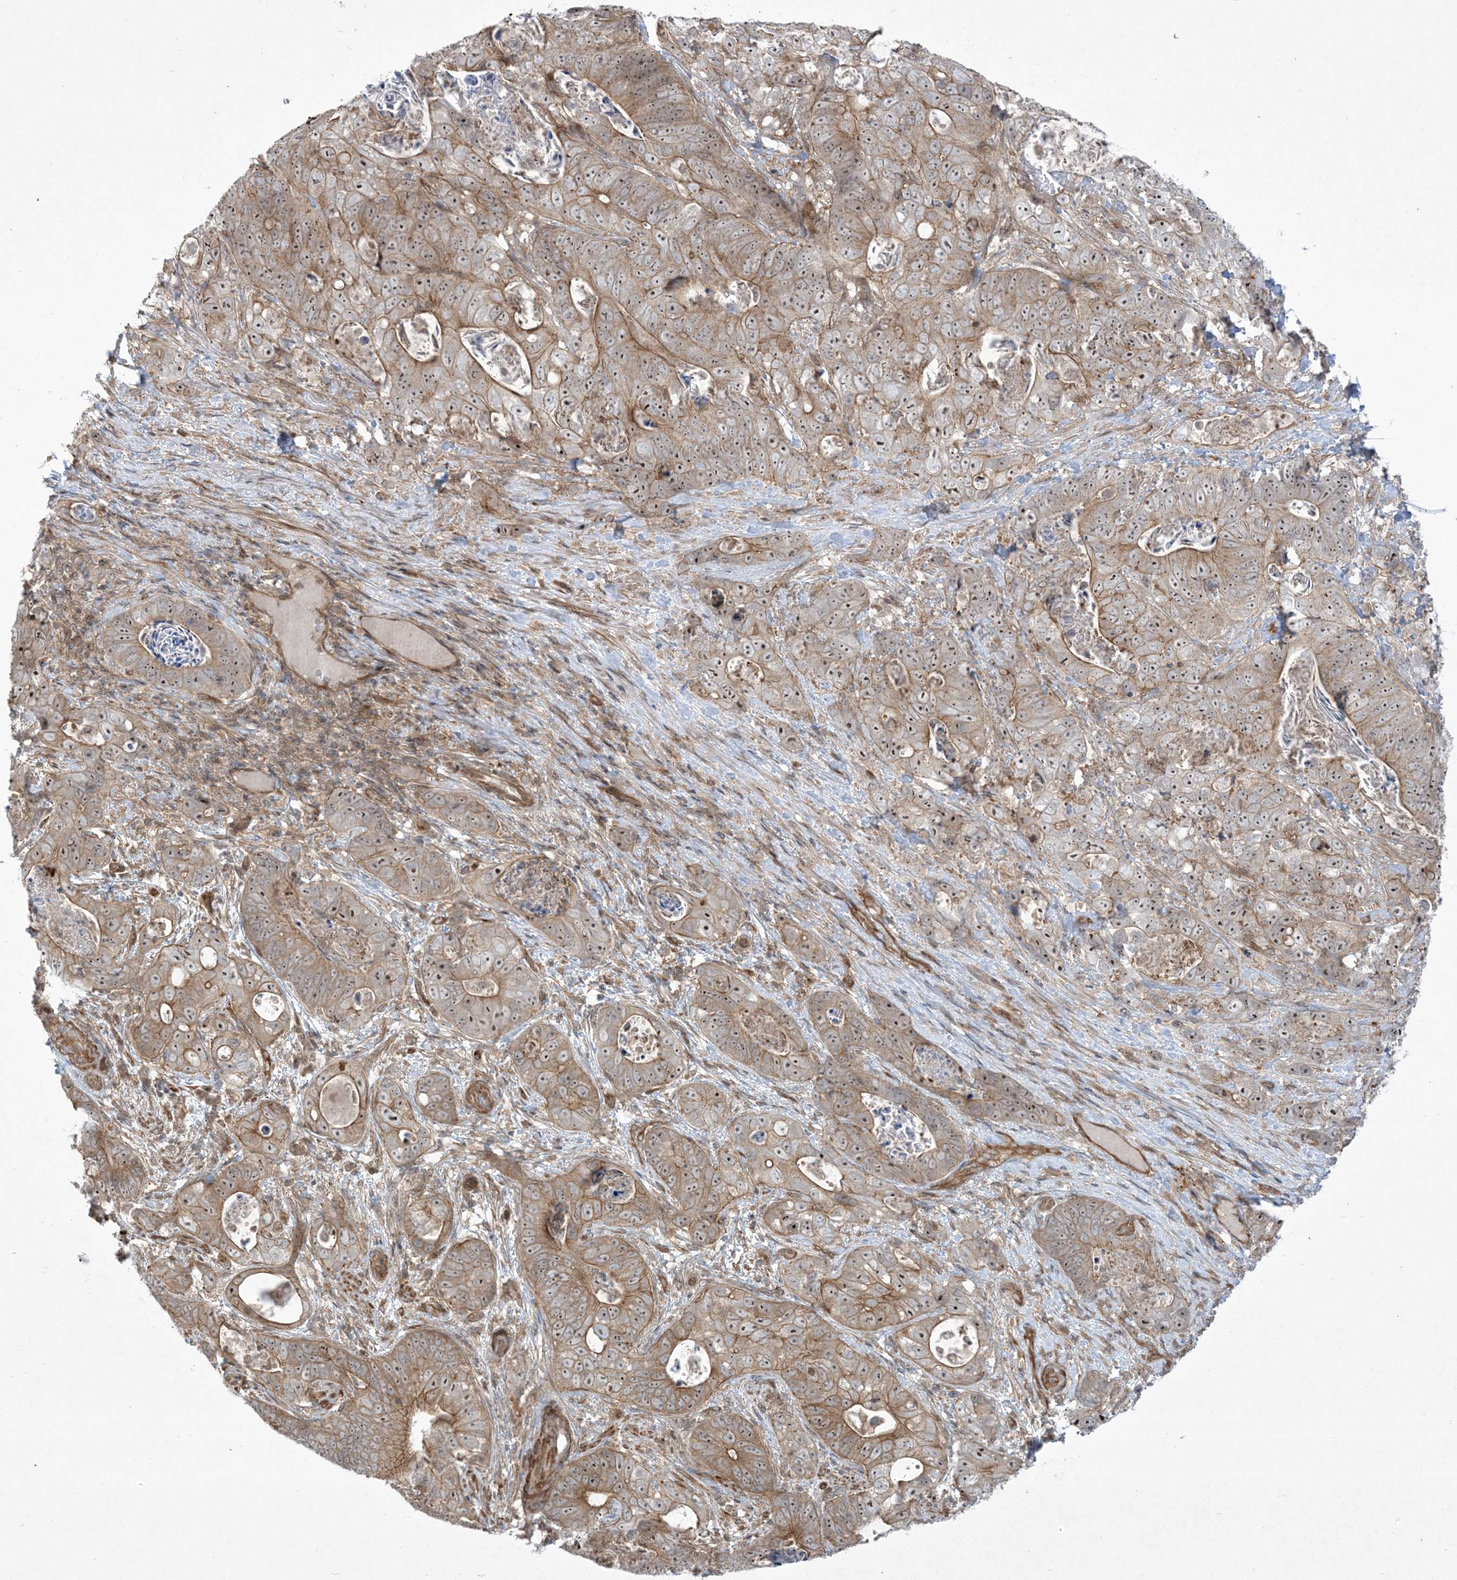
{"staining": {"intensity": "moderate", "quantity": ">75%", "location": "cytoplasmic/membranous,nuclear"}, "tissue": "stomach cancer", "cell_type": "Tumor cells", "image_type": "cancer", "snomed": [{"axis": "morphology", "description": "Normal tissue, NOS"}, {"axis": "morphology", "description": "Adenocarcinoma, NOS"}, {"axis": "topography", "description": "Stomach"}], "caption": "Approximately >75% of tumor cells in human stomach cancer show moderate cytoplasmic/membranous and nuclear protein positivity as visualized by brown immunohistochemical staining.", "gene": "SOGA3", "patient": {"sex": "female", "age": 89}}